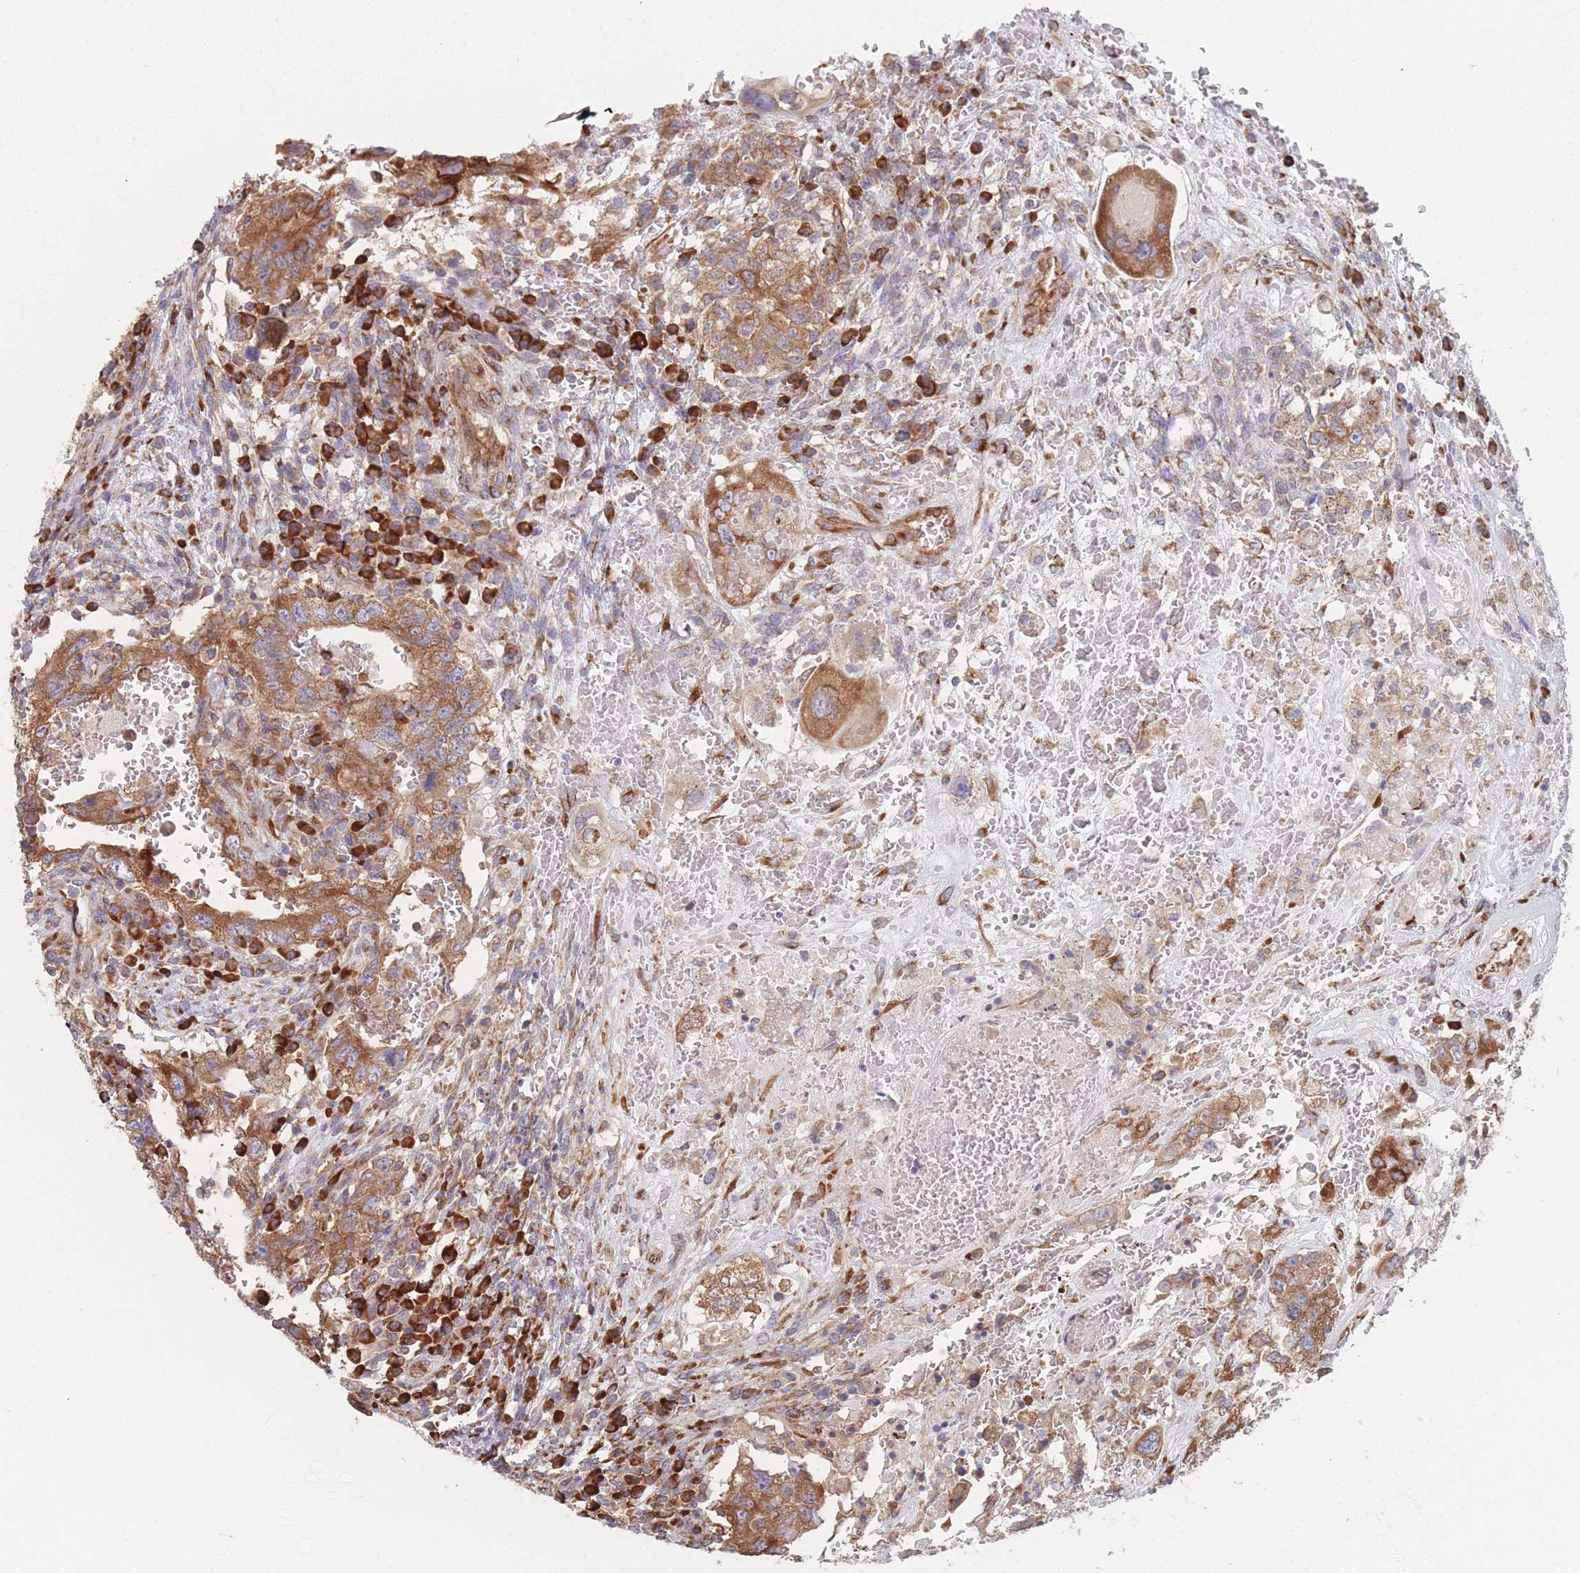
{"staining": {"intensity": "moderate", "quantity": ">75%", "location": "cytoplasmic/membranous"}, "tissue": "testis cancer", "cell_type": "Tumor cells", "image_type": "cancer", "snomed": [{"axis": "morphology", "description": "Carcinoma, Embryonal, NOS"}, {"axis": "topography", "description": "Testis"}], "caption": "Immunohistochemistry photomicrograph of human testis cancer (embryonal carcinoma) stained for a protein (brown), which reveals medium levels of moderate cytoplasmic/membranous expression in about >75% of tumor cells.", "gene": "EEF1B2", "patient": {"sex": "male", "age": 26}}